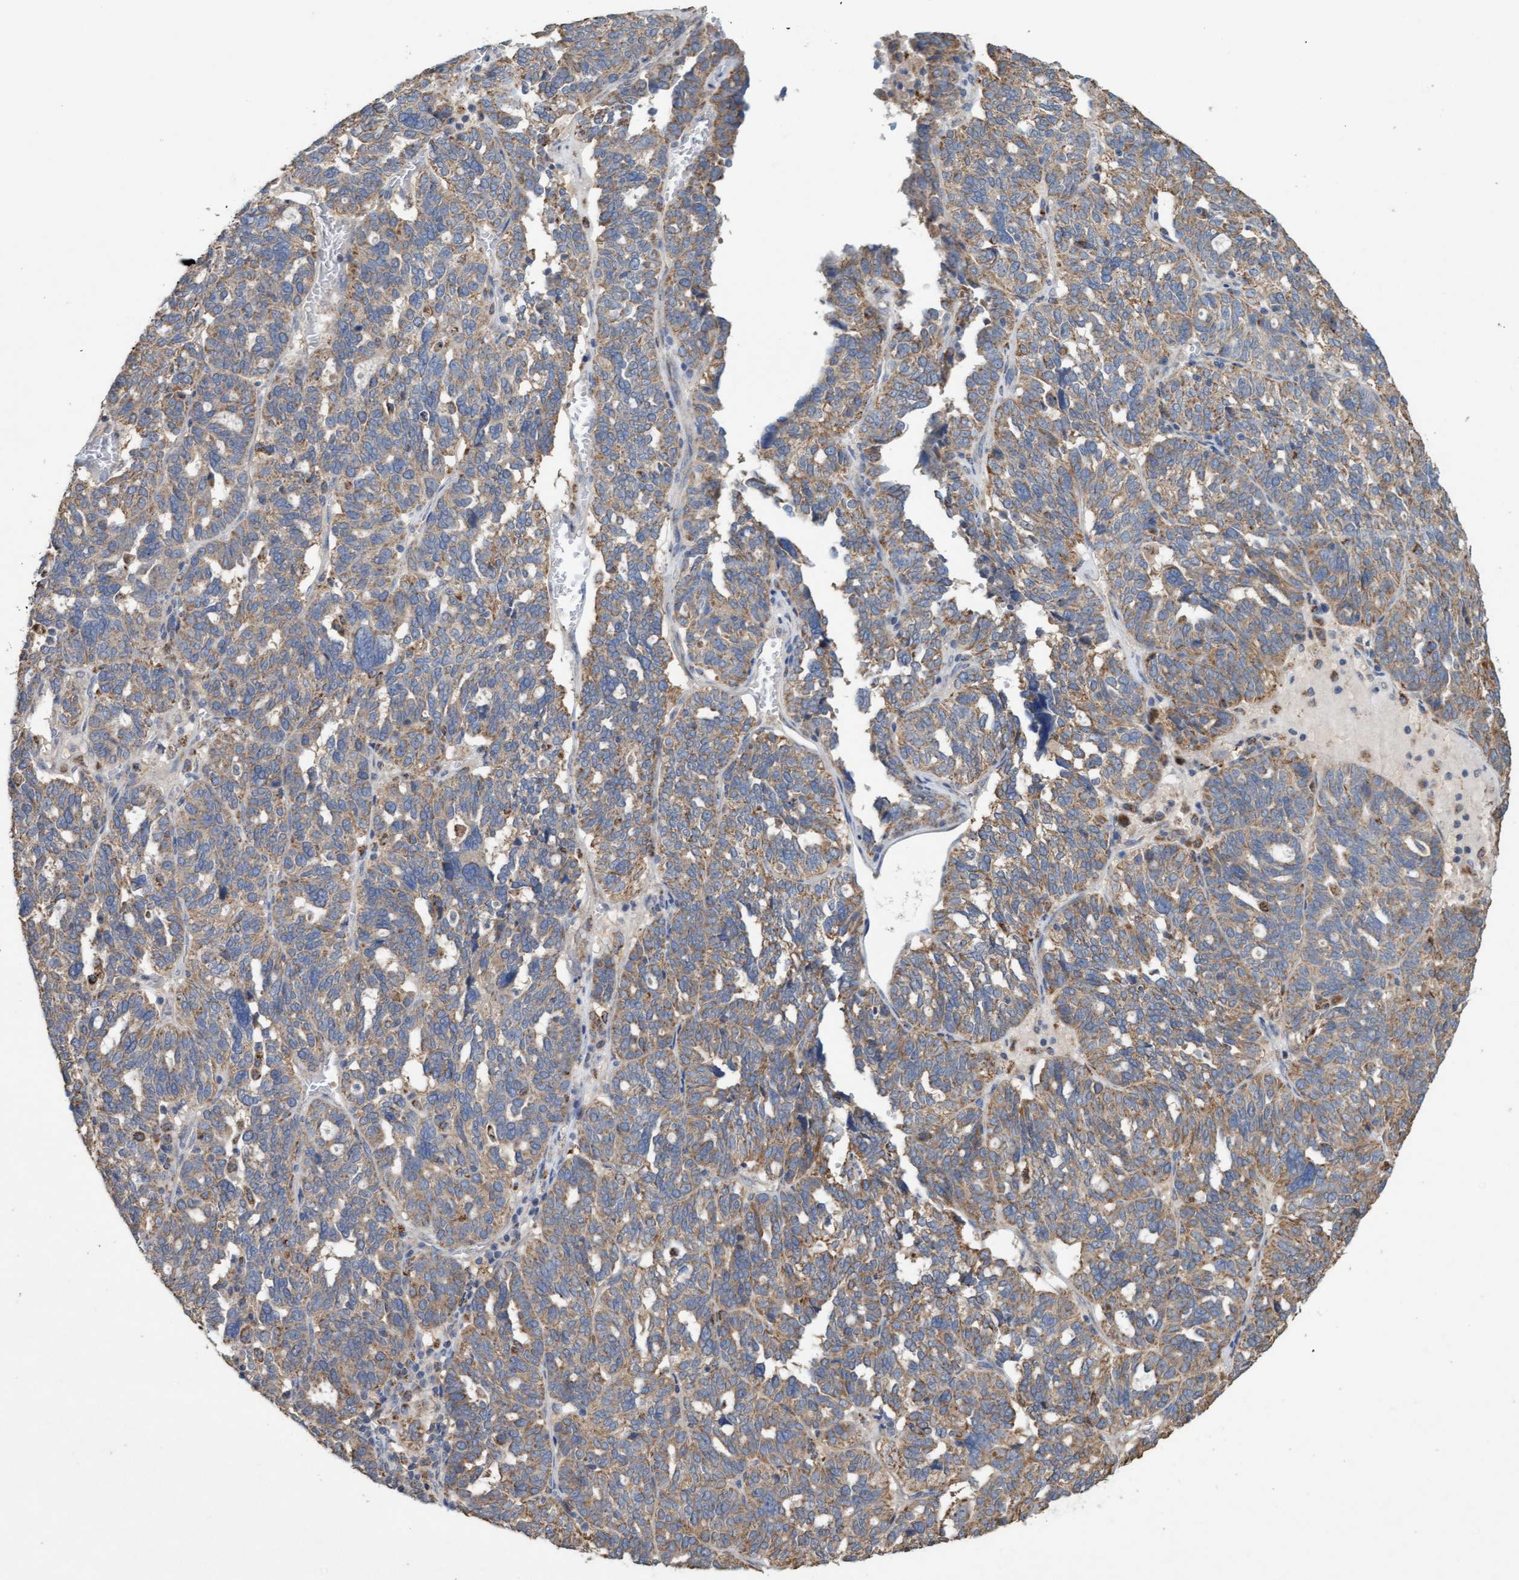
{"staining": {"intensity": "moderate", "quantity": "25%-75%", "location": "cytoplasmic/membranous"}, "tissue": "ovarian cancer", "cell_type": "Tumor cells", "image_type": "cancer", "snomed": [{"axis": "morphology", "description": "Cystadenocarcinoma, serous, NOS"}, {"axis": "topography", "description": "Ovary"}], "caption": "Brown immunohistochemical staining in ovarian cancer (serous cystadenocarcinoma) shows moderate cytoplasmic/membranous staining in about 25%-75% of tumor cells. Nuclei are stained in blue.", "gene": "ATPAF2", "patient": {"sex": "female", "age": 59}}